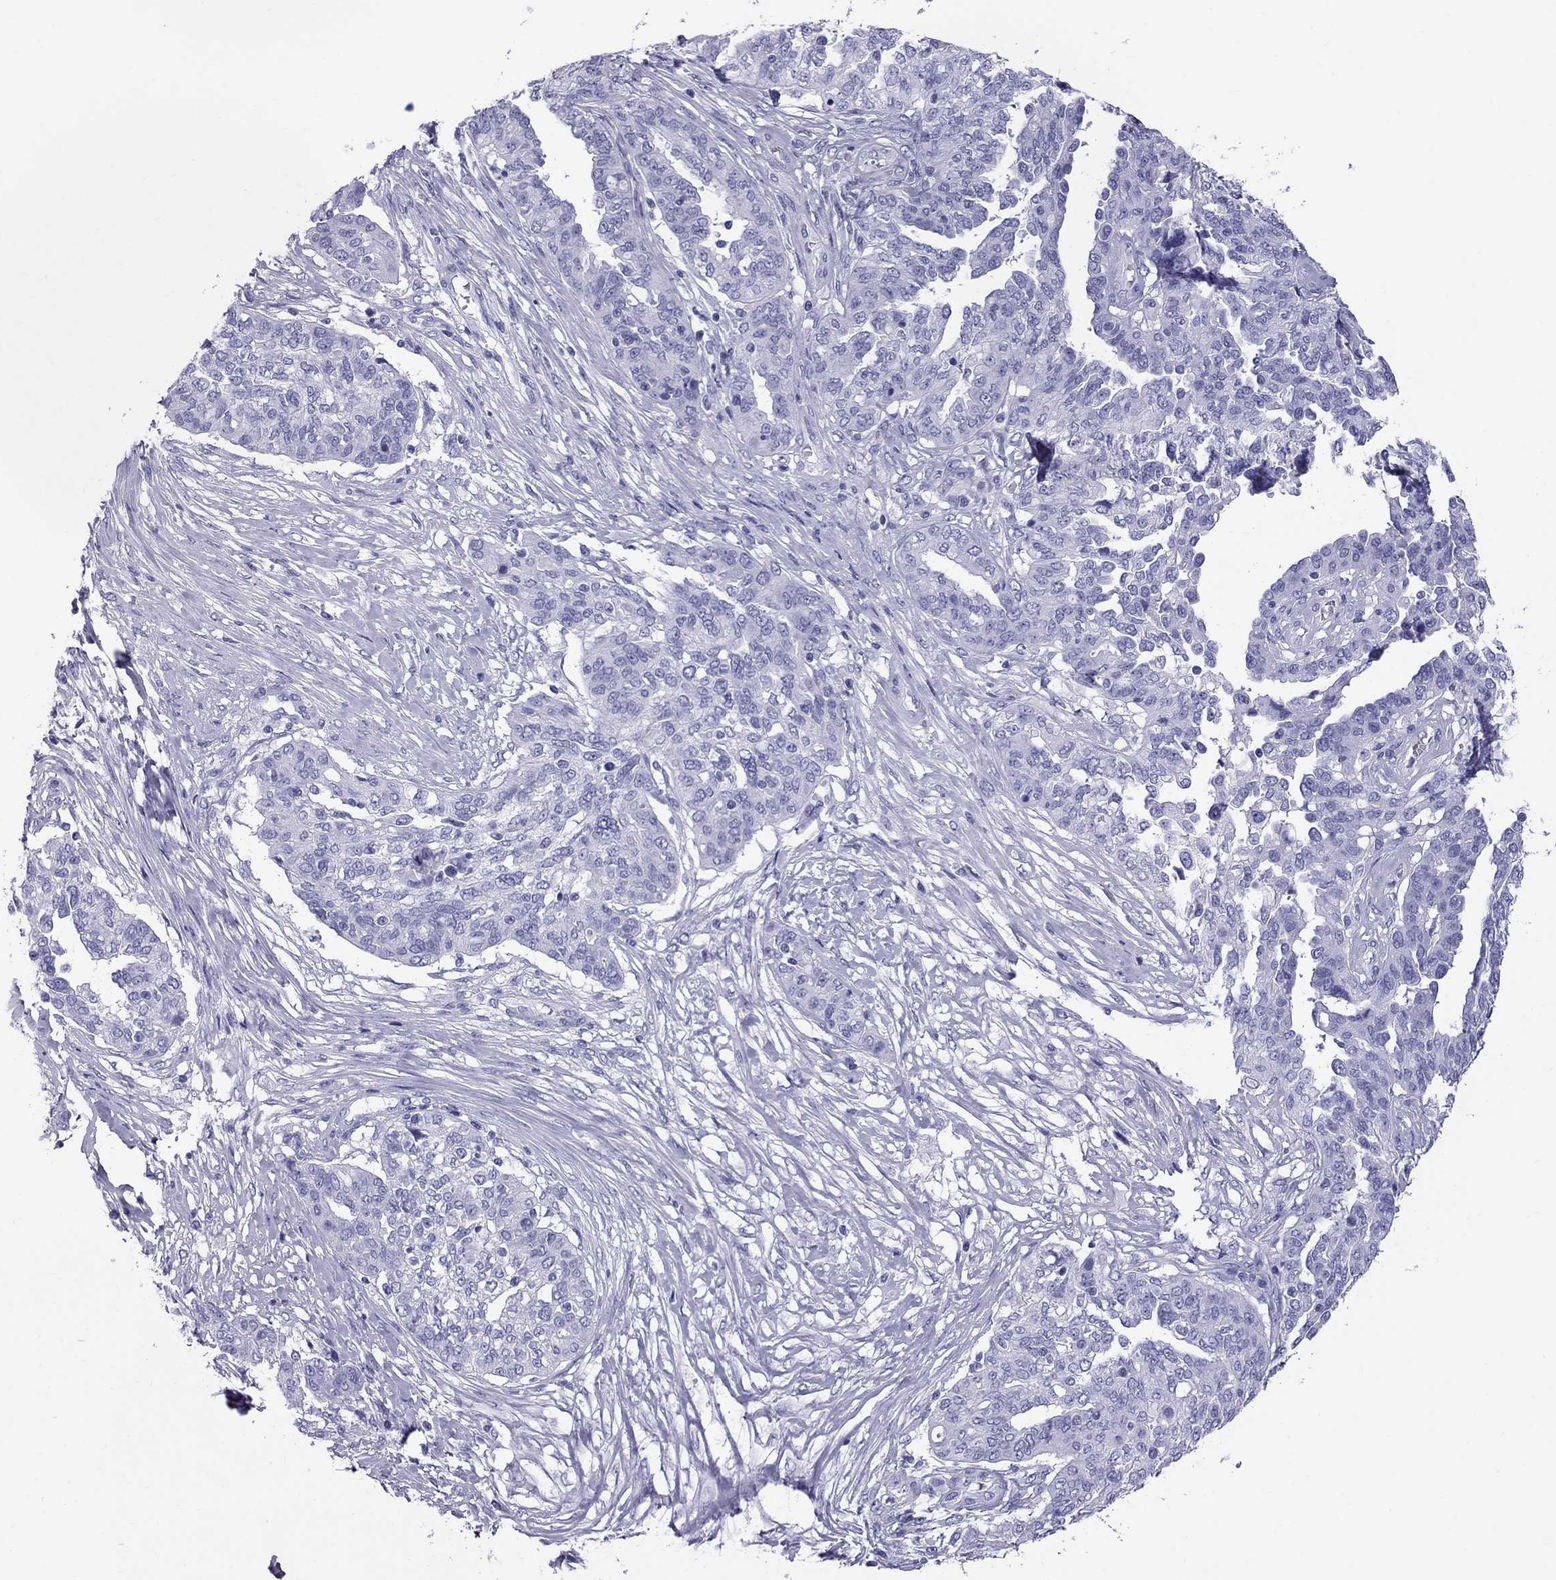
{"staining": {"intensity": "negative", "quantity": "none", "location": "none"}, "tissue": "ovarian cancer", "cell_type": "Tumor cells", "image_type": "cancer", "snomed": [{"axis": "morphology", "description": "Cystadenocarcinoma, serous, NOS"}, {"axis": "topography", "description": "Ovary"}], "caption": "Photomicrograph shows no significant protein expression in tumor cells of ovarian serous cystadenocarcinoma. (Immunohistochemistry (ihc), brightfield microscopy, high magnification).", "gene": "SCART1", "patient": {"sex": "female", "age": 67}}